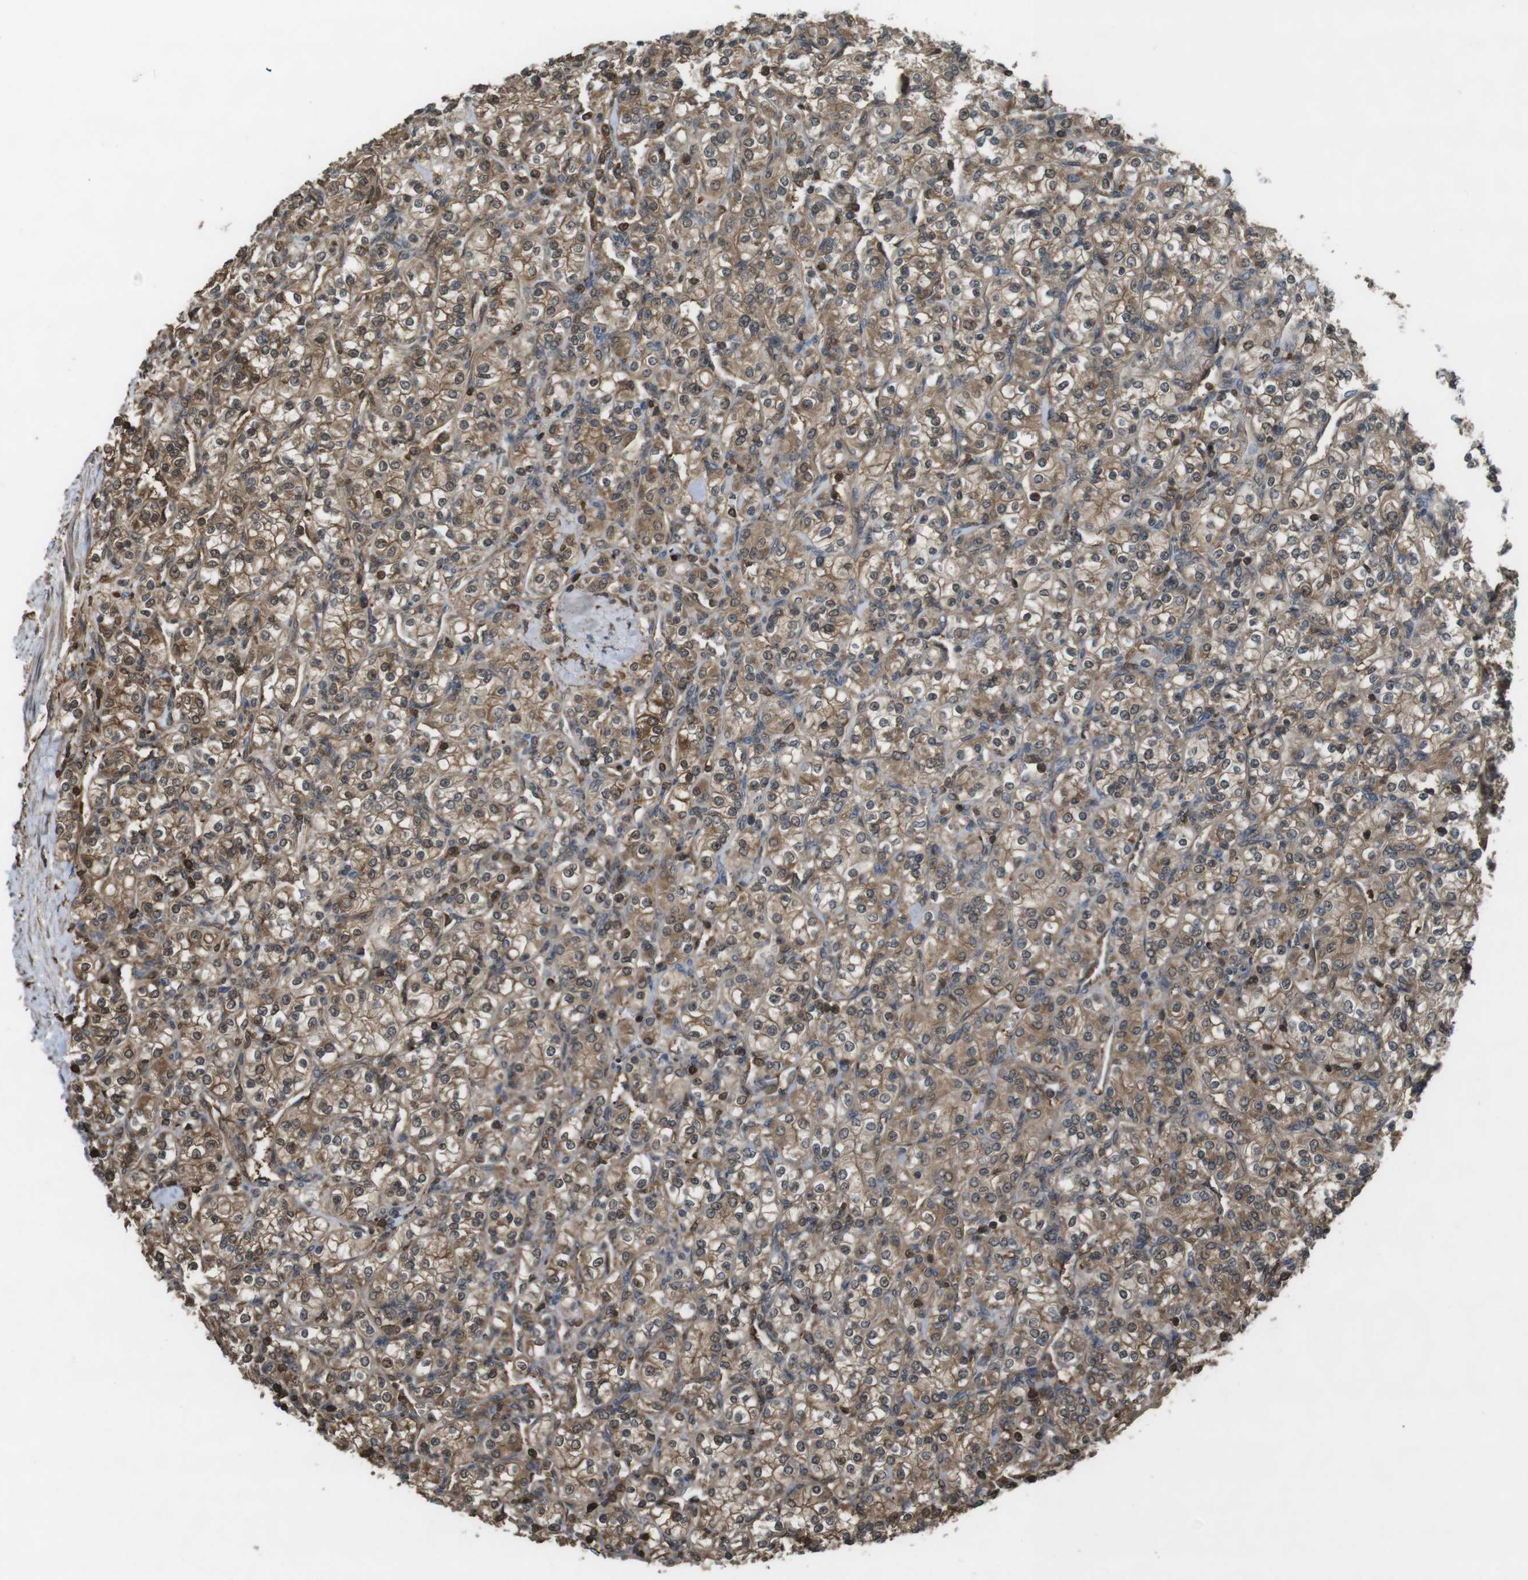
{"staining": {"intensity": "moderate", "quantity": ">75%", "location": "cytoplasmic/membranous"}, "tissue": "renal cancer", "cell_type": "Tumor cells", "image_type": "cancer", "snomed": [{"axis": "morphology", "description": "Adenocarcinoma, NOS"}, {"axis": "topography", "description": "Kidney"}], "caption": "This micrograph reveals renal adenocarcinoma stained with immunohistochemistry to label a protein in brown. The cytoplasmic/membranous of tumor cells show moderate positivity for the protein. Nuclei are counter-stained blue.", "gene": "ARHGDIA", "patient": {"sex": "male", "age": 77}}